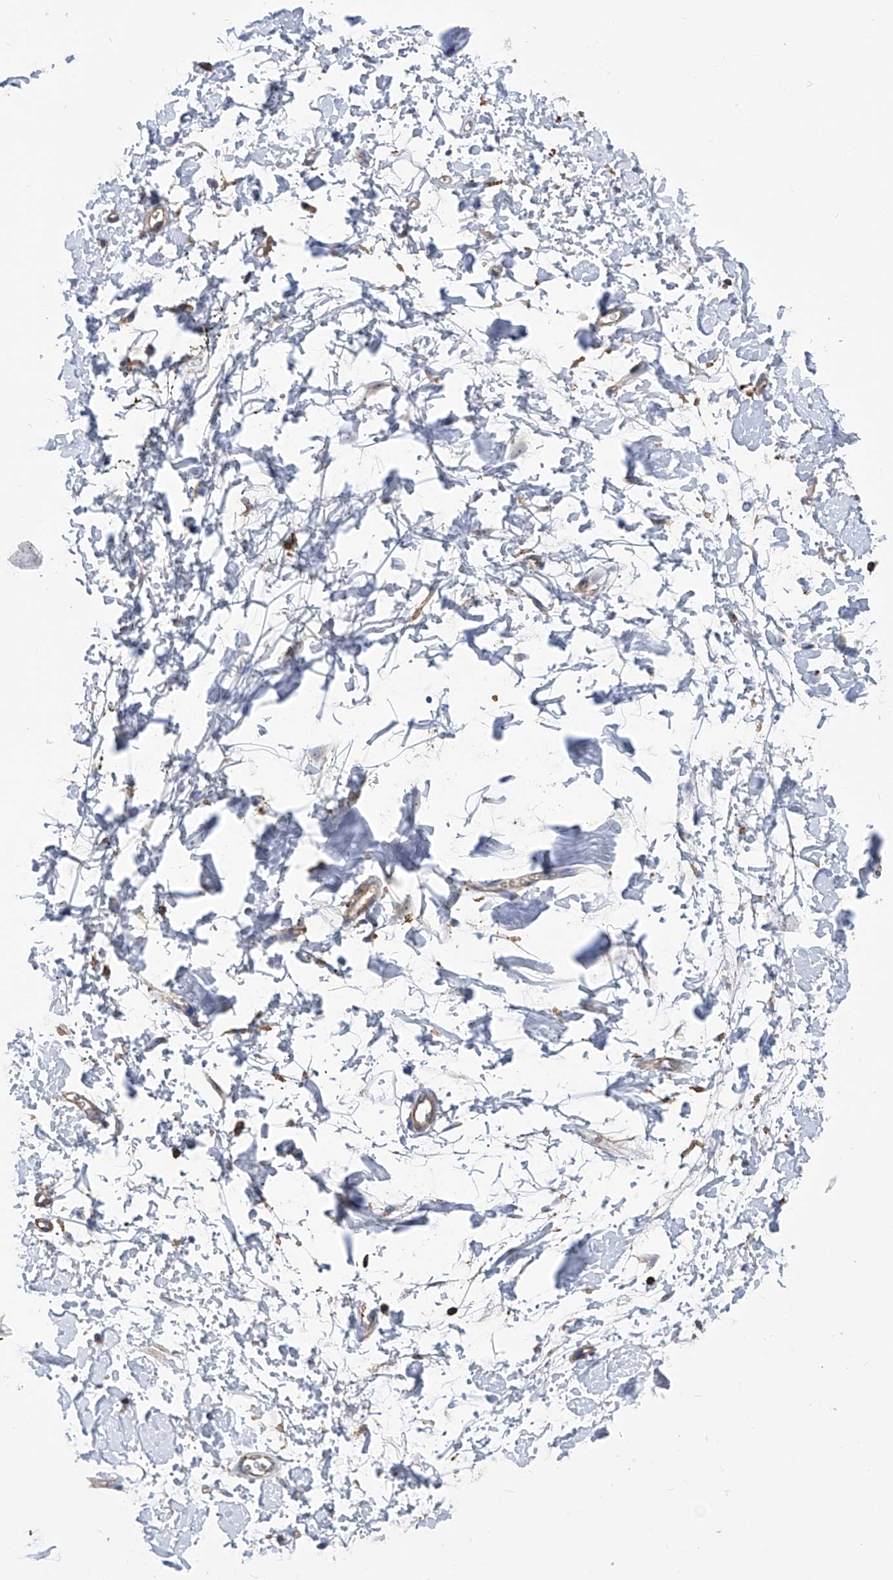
{"staining": {"intensity": "strong", "quantity": "25%-75%", "location": "cytoplasmic/membranous"}, "tissue": "adipose tissue", "cell_type": "Adipocytes", "image_type": "normal", "snomed": [{"axis": "morphology", "description": "Normal tissue, NOS"}, {"axis": "morphology", "description": "Adenocarcinoma, NOS"}, {"axis": "topography", "description": "Pancreas"}, {"axis": "topography", "description": "Peripheral nerve tissue"}], "caption": "Adipose tissue was stained to show a protein in brown. There is high levels of strong cytoplasmic/membranous staining in about 25%-75% of adipocytes. (Stains: DAB (3,3'-diaminobenzidine) in brown, nuclei in blue, Microscopy: brightfield microscopy at high magnification).", "gene": "ZNF484", "patient": {"sex": "male", "age": 59}}